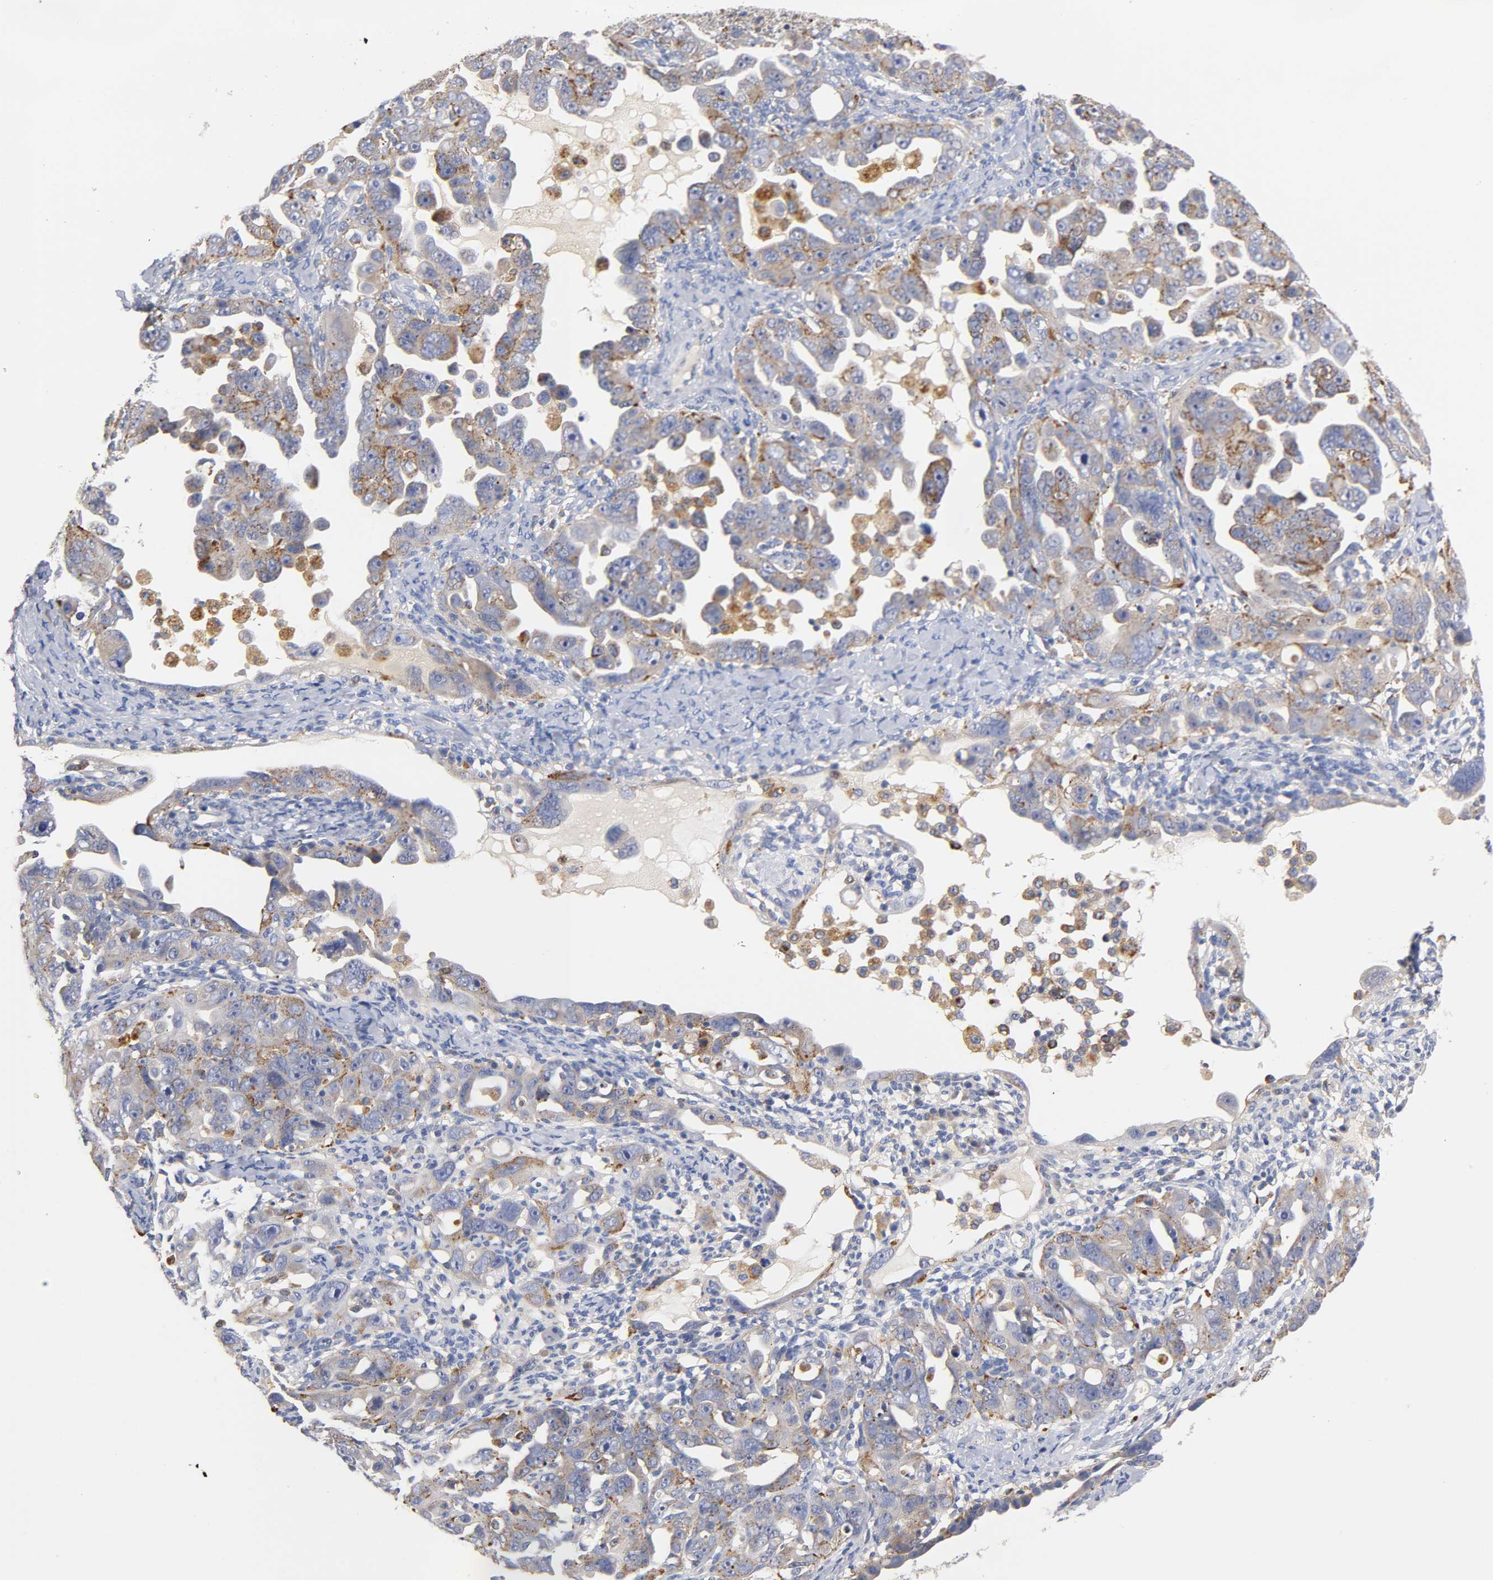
{"staining": {"intensity": "weak", "quantity": "25%-75%", "location": "cytoplasmic/membranous"}, "tissue": "ovarian cancer", "cell_type": "Tumor cells", "image_type": "cancer", "snomed": [{"axis": "morphology", "description": "Cystadenocarcinoma, serous, NOS"}, {"axis": "topography", "description": "Ovary"}], "caption": "Ovarian cancer stained with IHC shows weak cytoplasmic/membranous staining in about 25%-75% of tumor cells.", "gene": "SEMA5A", "patient": {"sex": "female", "age": 66}}